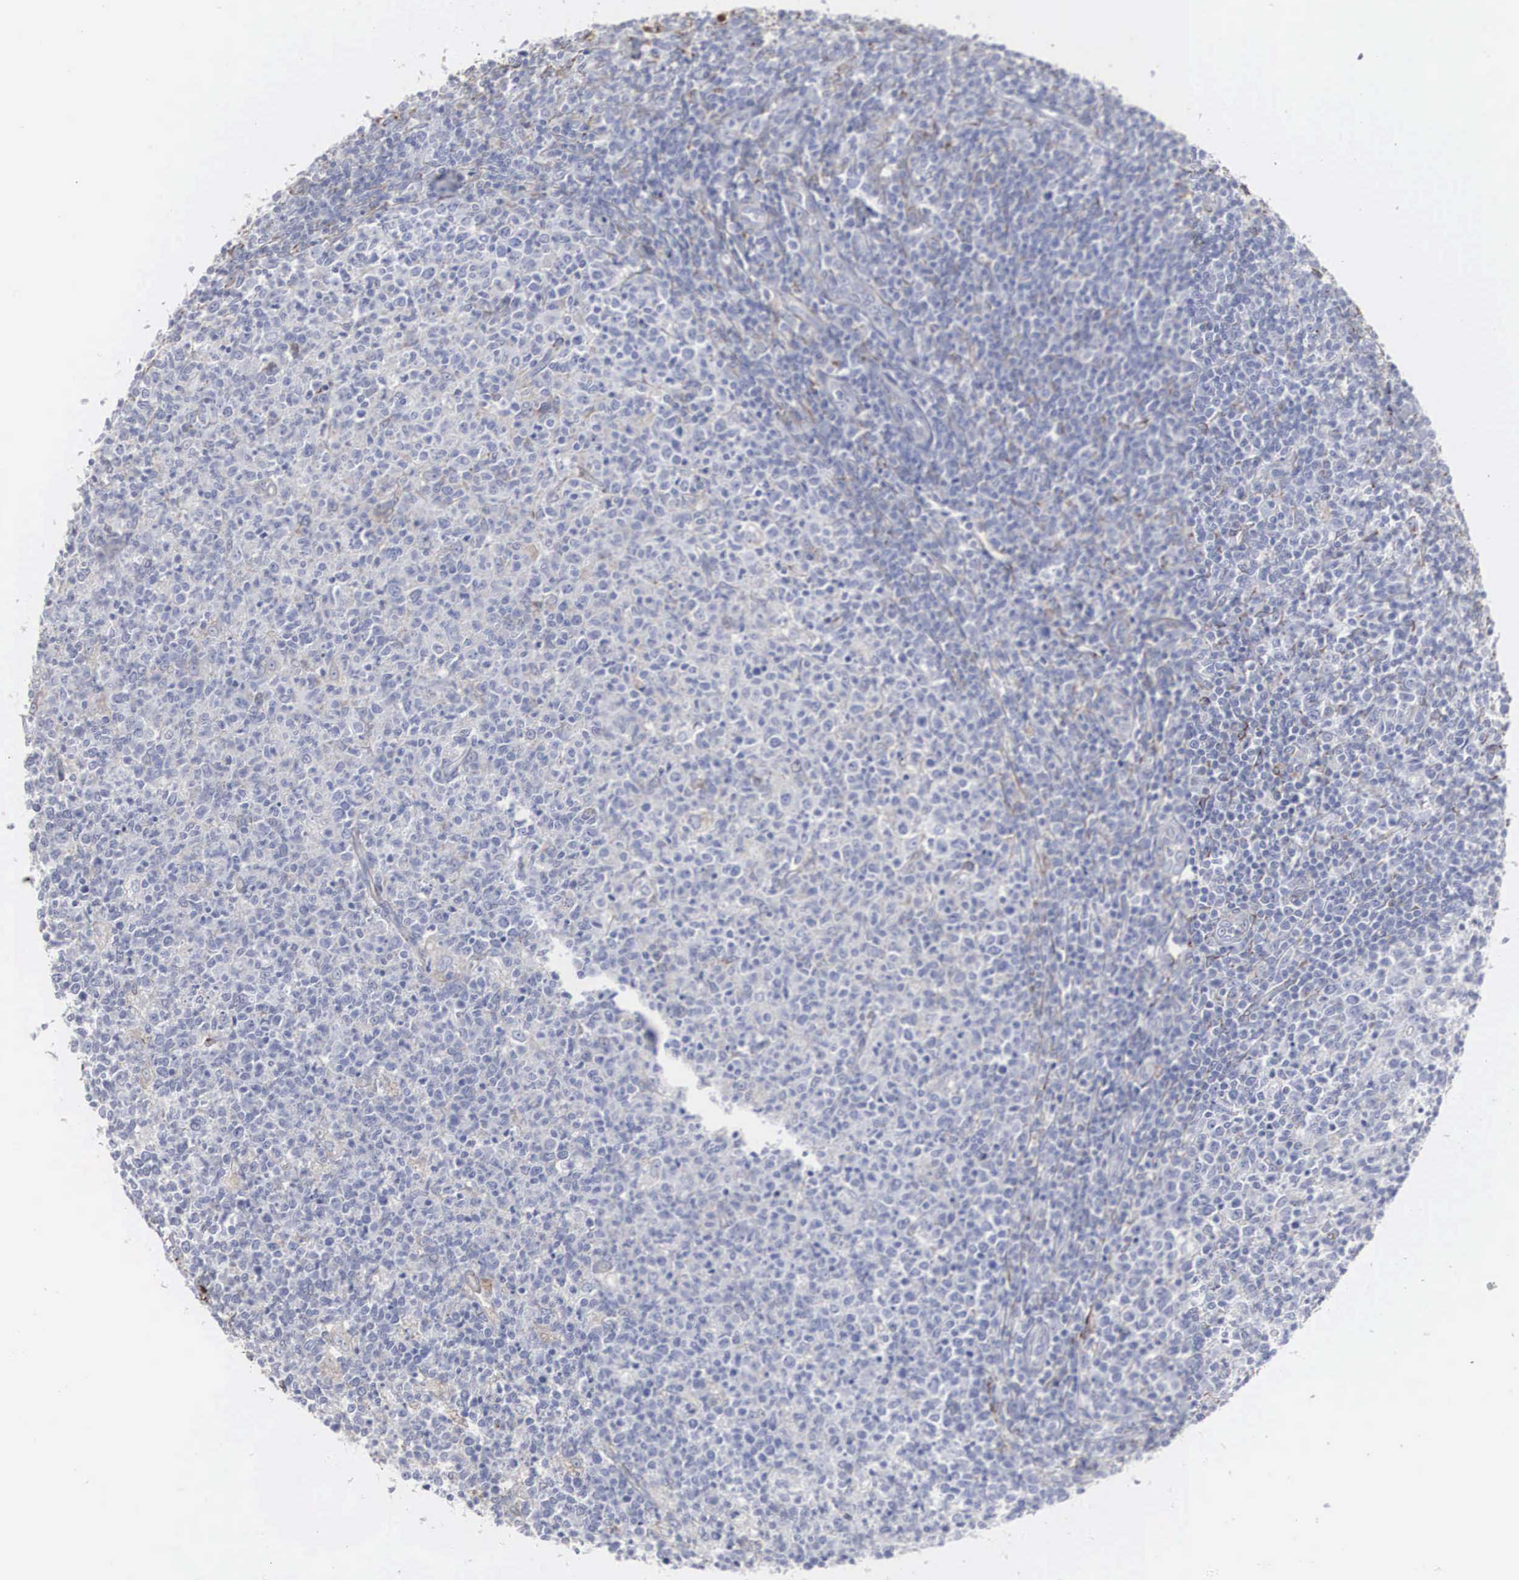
{"staining": {"intensity": "weak", "quantity": "<25%", "location": "cytoplasmic/membranous"}, "tissue": "tonsil", "cell_type": "Germinal center cells", "image_type": "normal", "snomed": [{"axis": "morphology", "description": "Normal tissue, NOS"}, {"axis": "topography", "description": "Tonsil"}], "caption": "Protein analysis of benign tonsil demonstrates no significant expression in germinal center cells.", "gene": "LGALS3BP", "patient": {"sex": "male", "age": 6}}